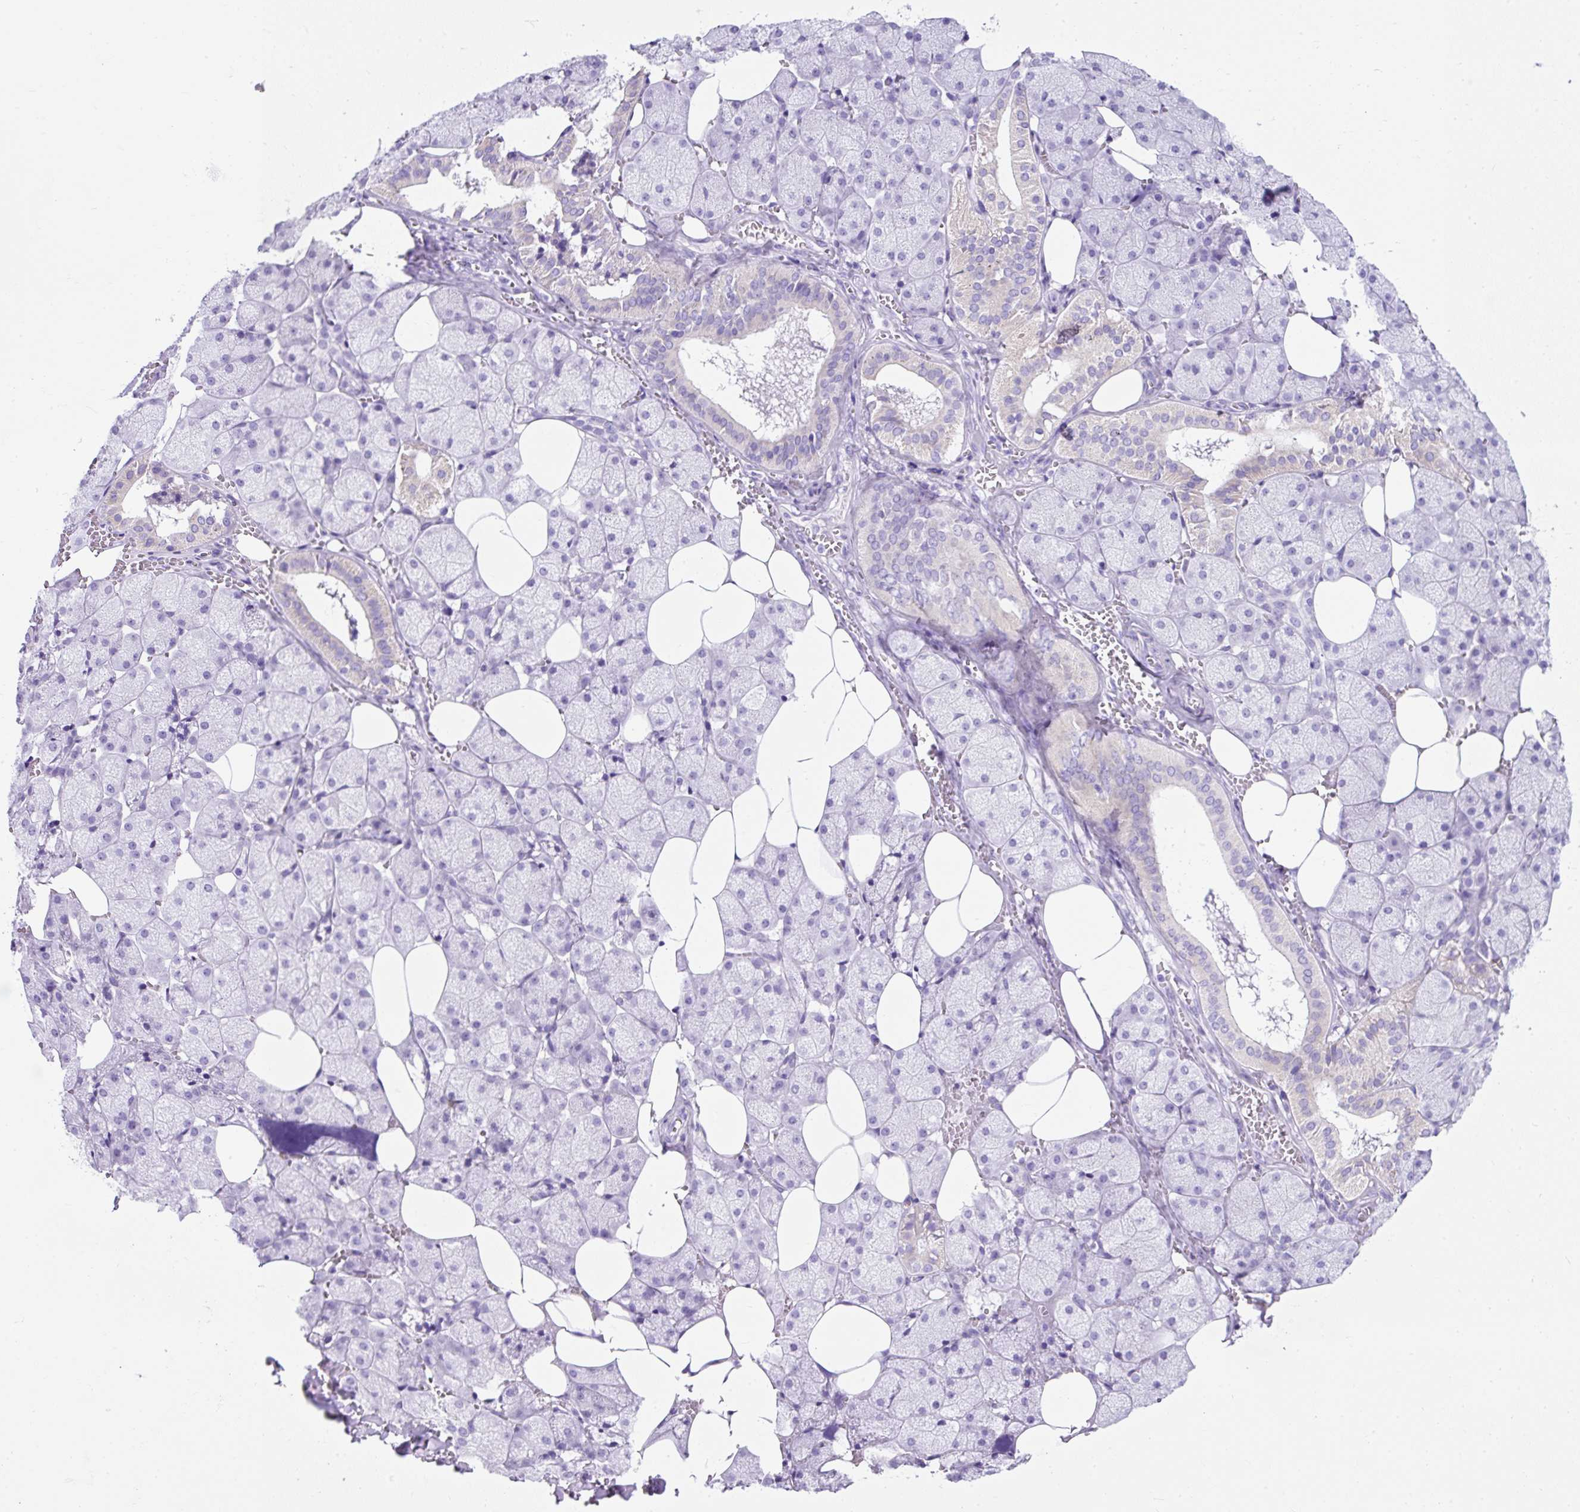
{"staining": {"intensity": "negative", "quantity": "none", "location": "none"}, "tissue": "salivary gland", "cell_type": "Glandular cells", "image_type": "normal", "snomed": [{"axis": "morphology", "description": "Normal tissue, NOS"}, {"axis": "topography", "description": "Salivary gland"}, {"axis": "topography", "description": "Peripheral nerve tissue"}], "caption": "Protein analysis of unremarkable salivary gland exhibits no significant positivity in glandular cells. (DAB (3,3'-diaminobenzidine) immunohistochemistry (IHC) with hematoxylin counter stain).", "gene": "KRT12", "patient": {"sex": "male", "age": 38}}